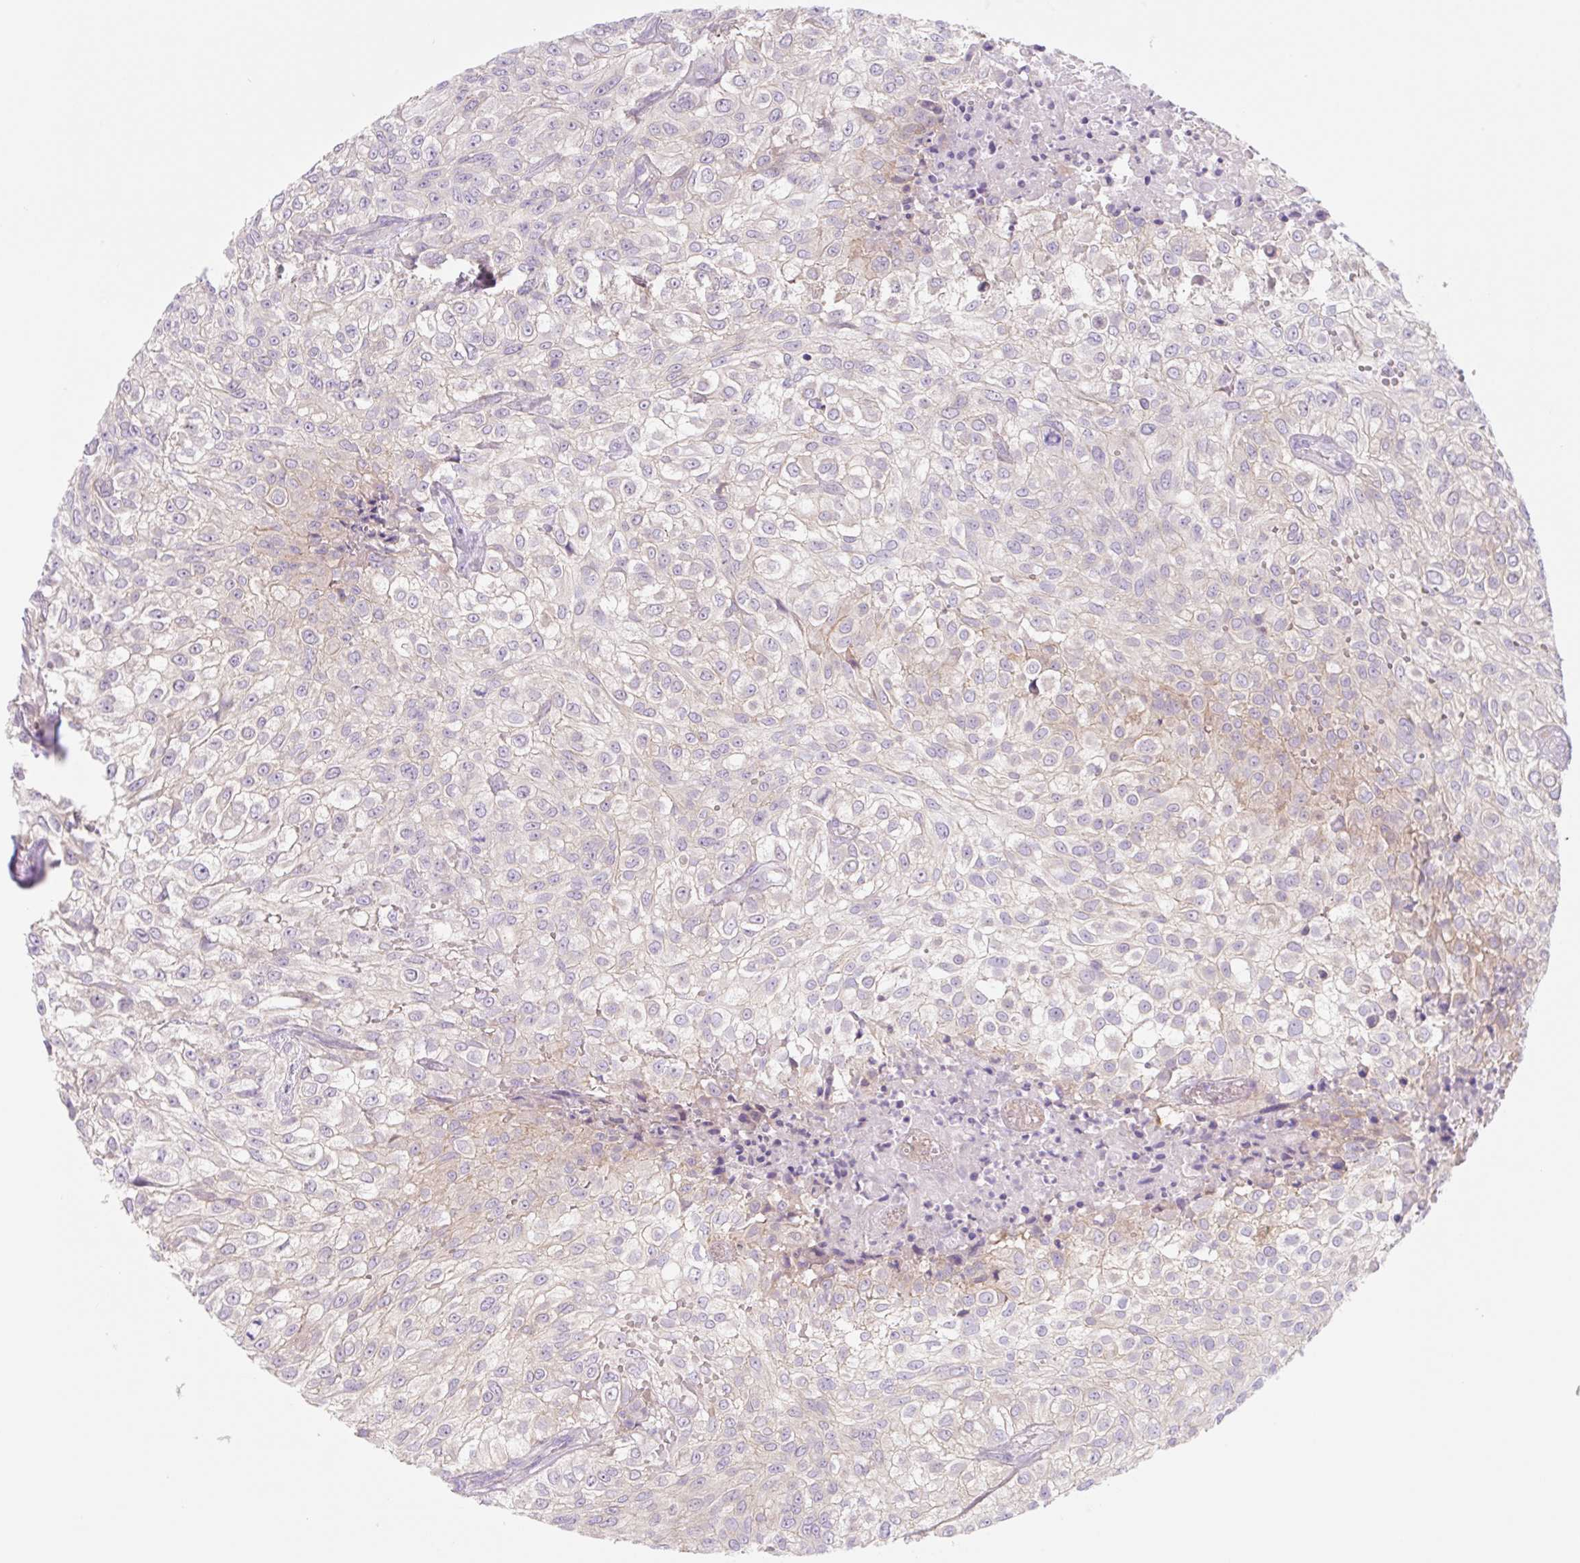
{"staining": {"intensity": "negative", "quantity": "none", "location": "none"}, "tissue": "urothelial cancer", "cell_type": "Tumor cells", "image_type": "cancer", "snomed": [{"axis": "morphology", "description": "Urothelial carcinoma, High grade"}, {"axis": "topography", "description": "Urinary bladder"}], "caption": "Tumor cells are negative for brown protein staining in urothelial carcinoma (high-grade).", "gene": "LYVE1", "patient": {"sex": "male", "age": 56}}